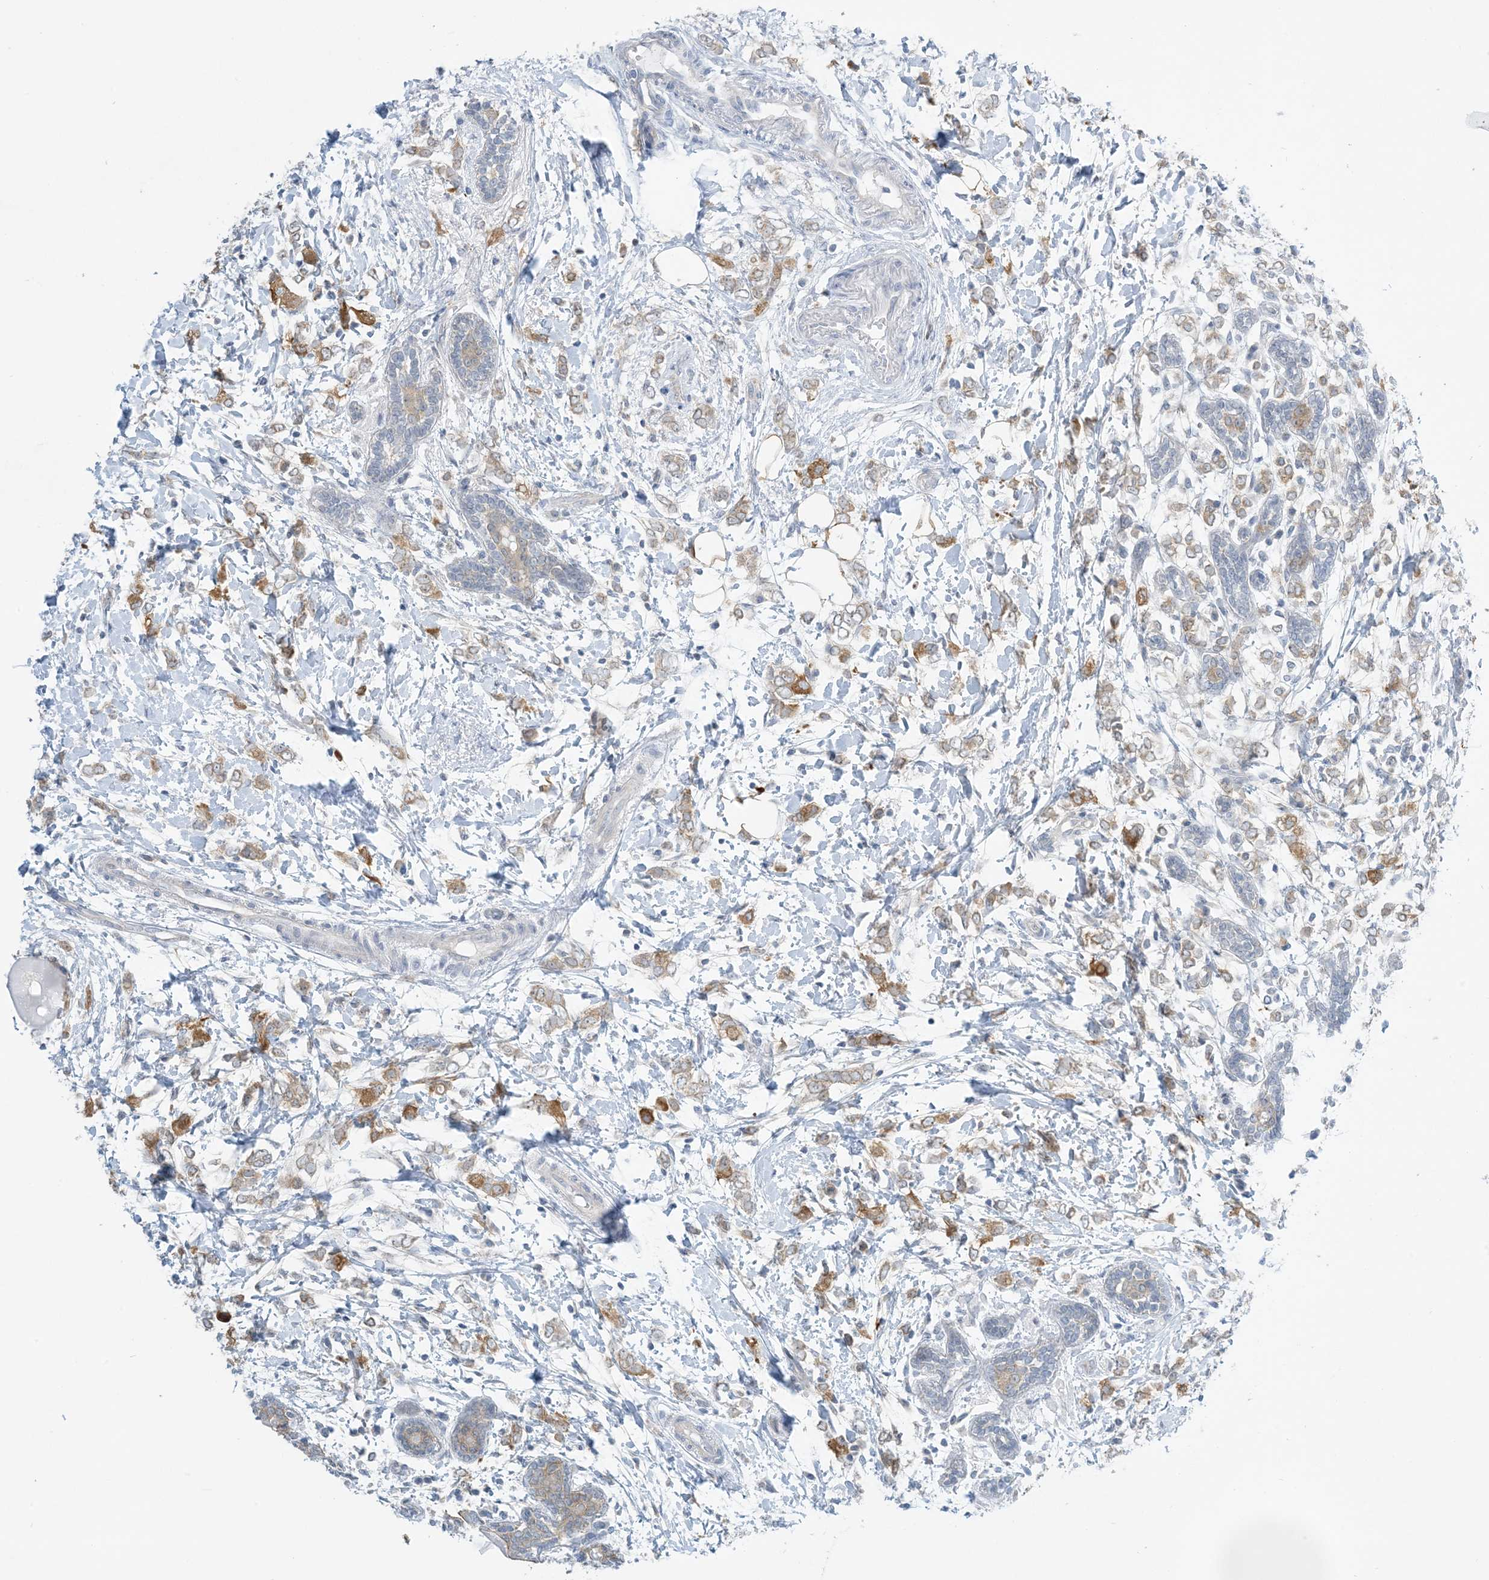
{"staining": {"intensity": "moderate", "quantity": ">75%", "location": "cytoplasmic/membranous"}, "tissue": "breast cancer", "cell_type": "Tumor cells", "image_type": "cancer", "snomed": [{"axis": "morphology", "description": "Normal tissue, NOS"}, {"axis": "morphology", "description": "Lobular carcinoma"}, {"axis": "topography", "description": "Breast"}], "caption": "Immunohistochemical staining of breast cancer (lobular carcinoma) exhibits medium levels of moderate cytoplasmic/membranous protein expression in about >75% of tumor cells.", "gene": "MRPS18A", "patient": {"sex": "female", "age": 47}}